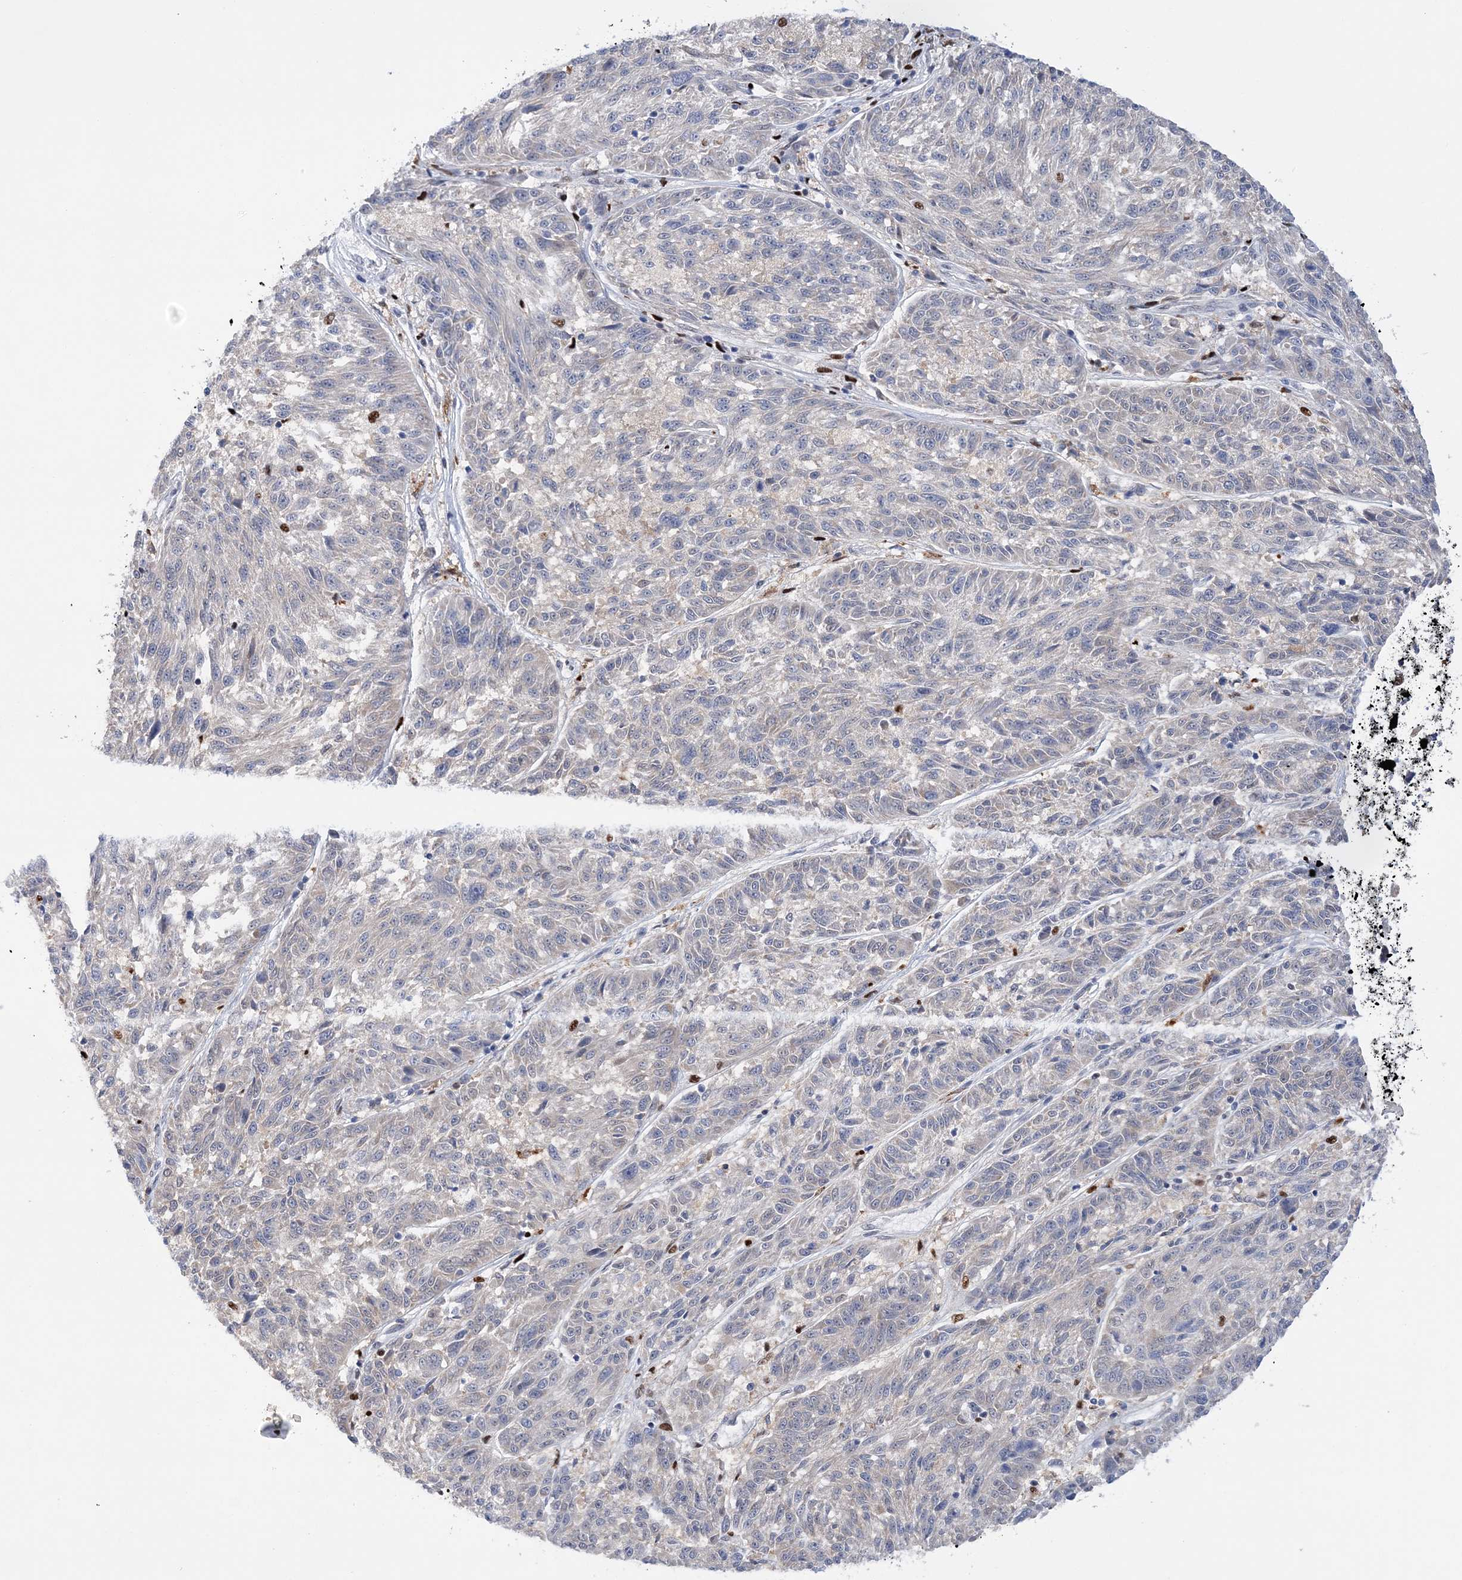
{"staining": {"intensity": "negative", "quantity": "none", "location": "none"}, "tissue": "melanoma", "cell_type": "Tumor cells", "image_type": "cancer", "snomed": [{"axis": "morphology", "description": "Malignant melanoma, NOS"}, {"axis": "topography", "description": "Skin"}], "caption": "Immunohistochemistry (IHC) image of melanoma stained for a protein (brown), which reveals no positivity in tumor cells.", "gene": "NIT2", "patient": {"sex": "male", "age": 53}}